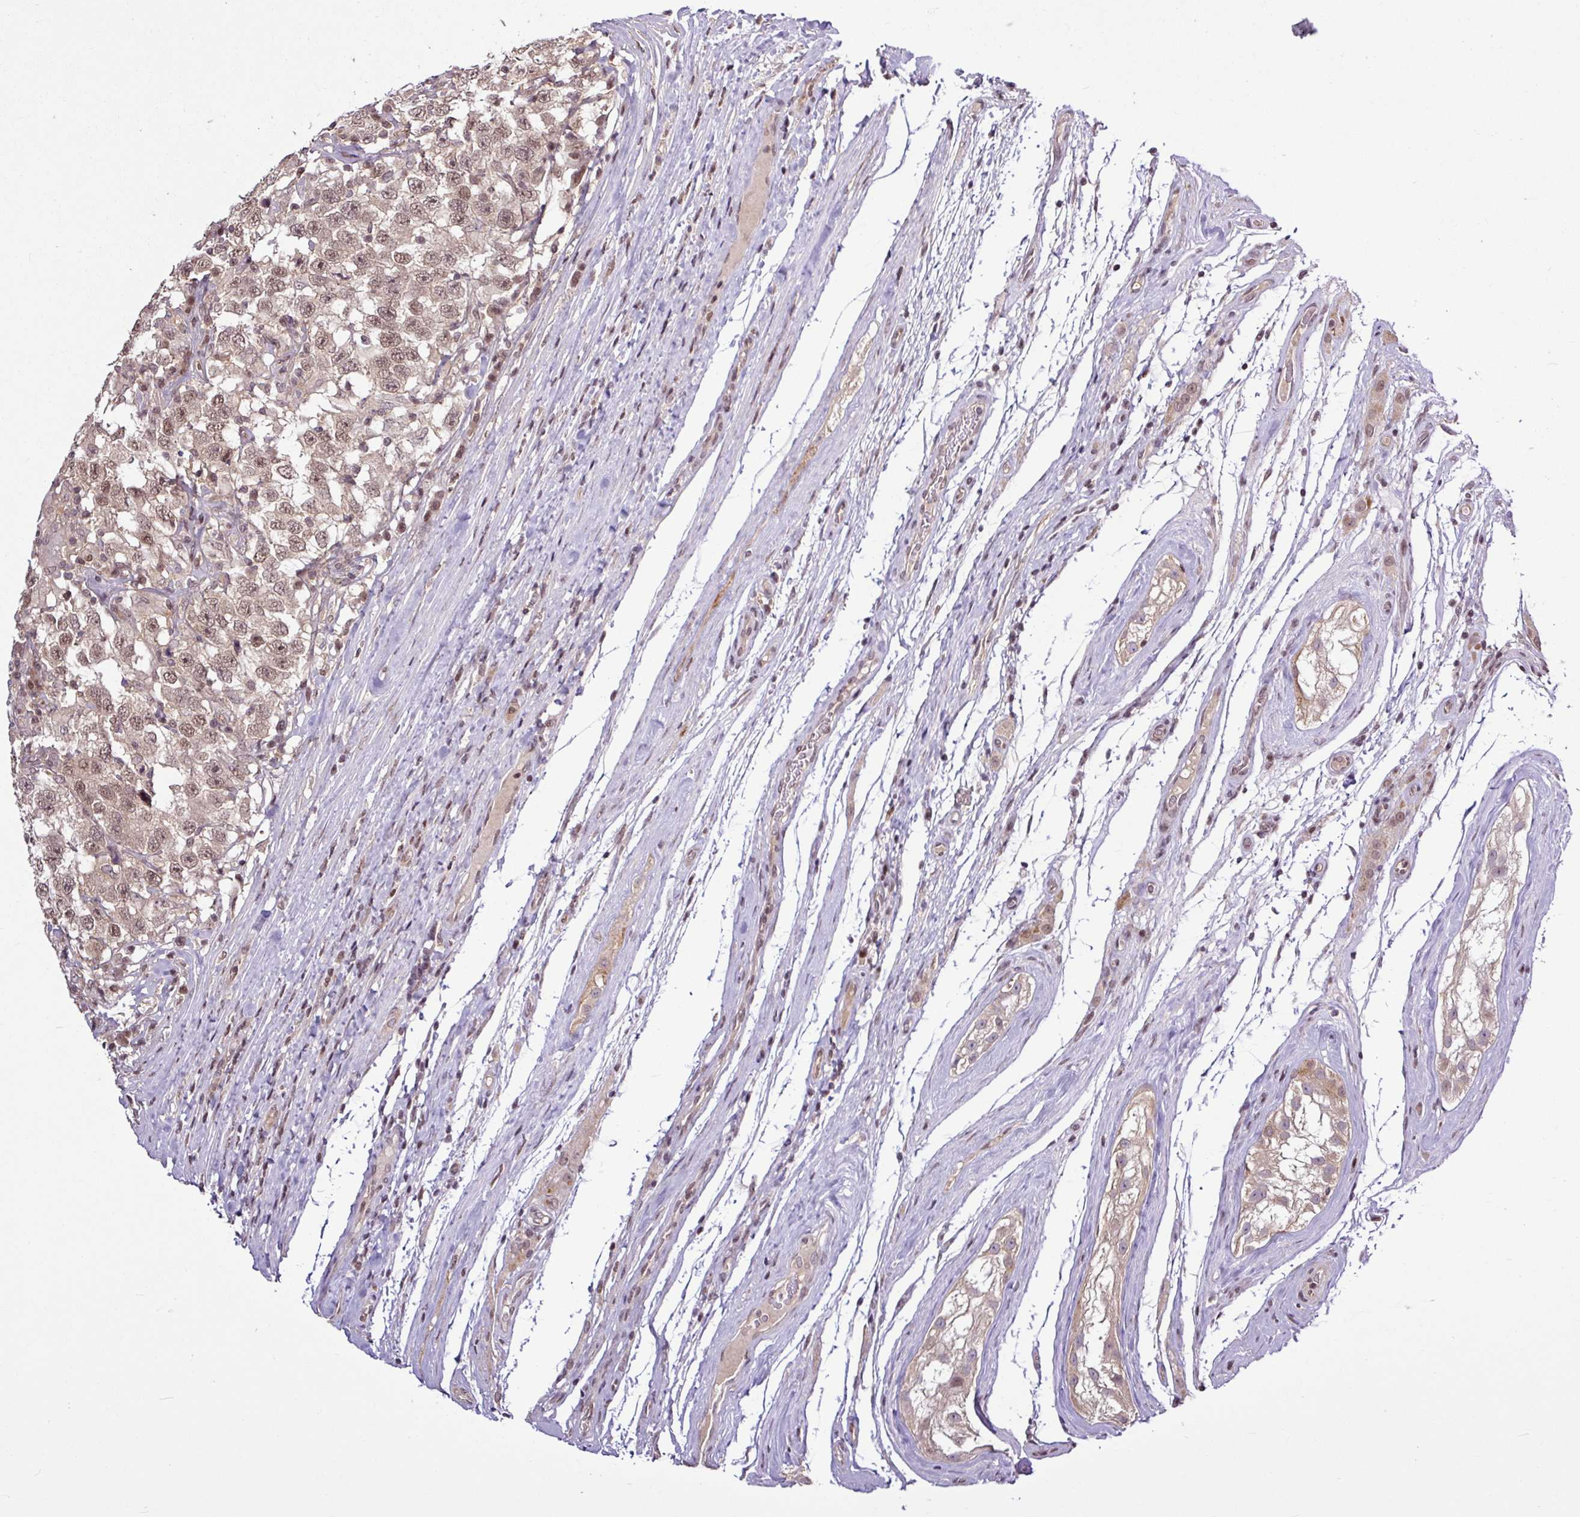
{"staining": {"intensity": "moderate", "quantity": ">75%", "location": "nuclear"}, "tissue": "testis cancer", "cell_type": "Tumor cells", "image_type": "cancer", "snomed": [{"axis": "morphology", "description": "Seminoma, NOS"}, {"axis": "topography", "description": "Testis"}], "caption": "Brown immunohistochemical staining in seminoma (testis) reveals moderate nuclear positivity in approximately >75% of tumor cells.", "gene": "ITPKC", "patient": {"sex": "male", "age": 41}}